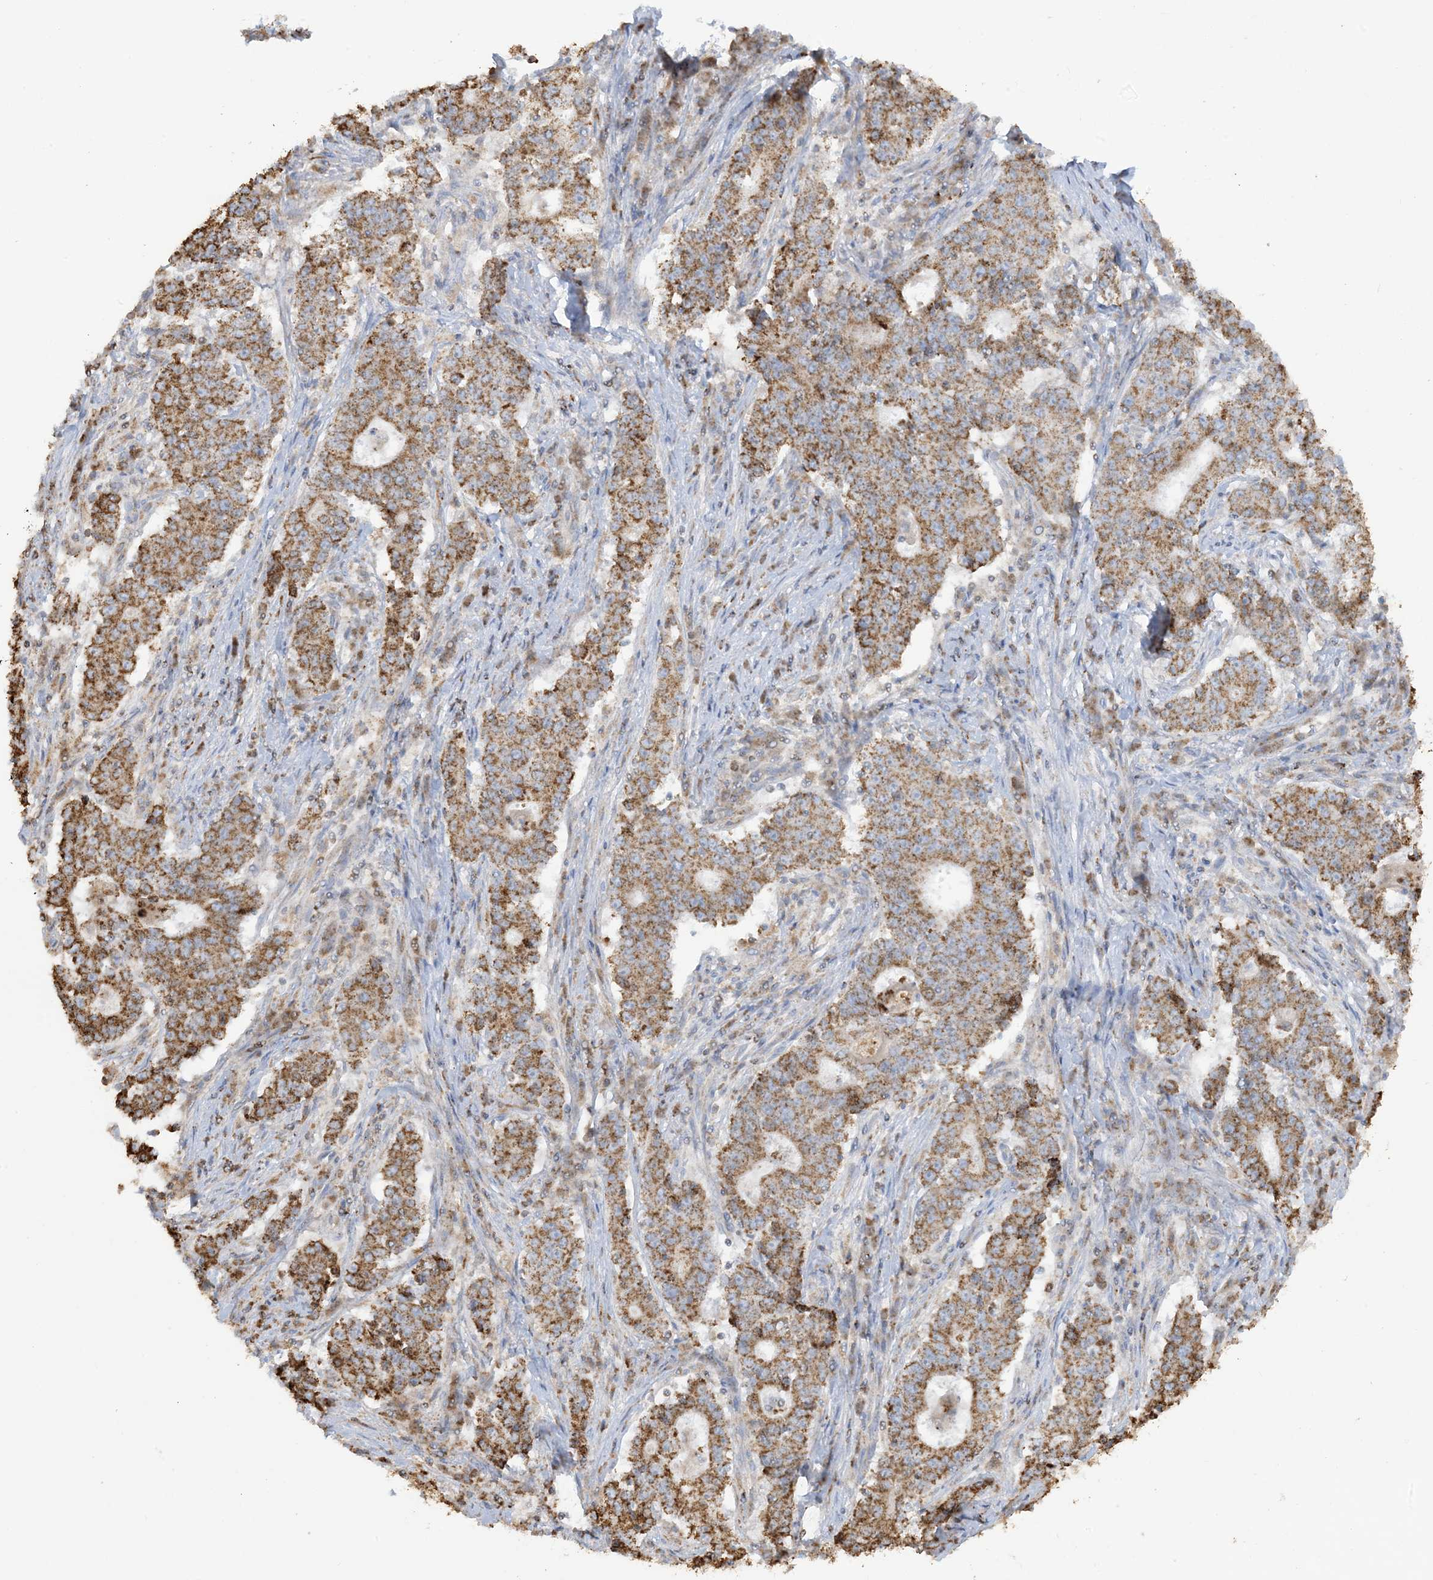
{"staining": {"intensity": "moderate", "quantity": ">75%", "location": "cytoplasmic/membranous"}, "tissue": "stomach cancer", "cell_type": "Tumor cells", "image_type": "cancer", "snomed": [{"axis": "morphology", "description": "Adenocarcinoma, NOS"}, {"axis": "topography", "description": "Stomach"}], "caption": "Immunohistochemistry (DAB (3,3'-diaminobenzidine)) staining of human stomach cancer displays moderate cytoplasmic/membranous protein expression in about >75% of tumor cells.", "gene": "AGA", "patient": {"sex": "male", "age": 59}}